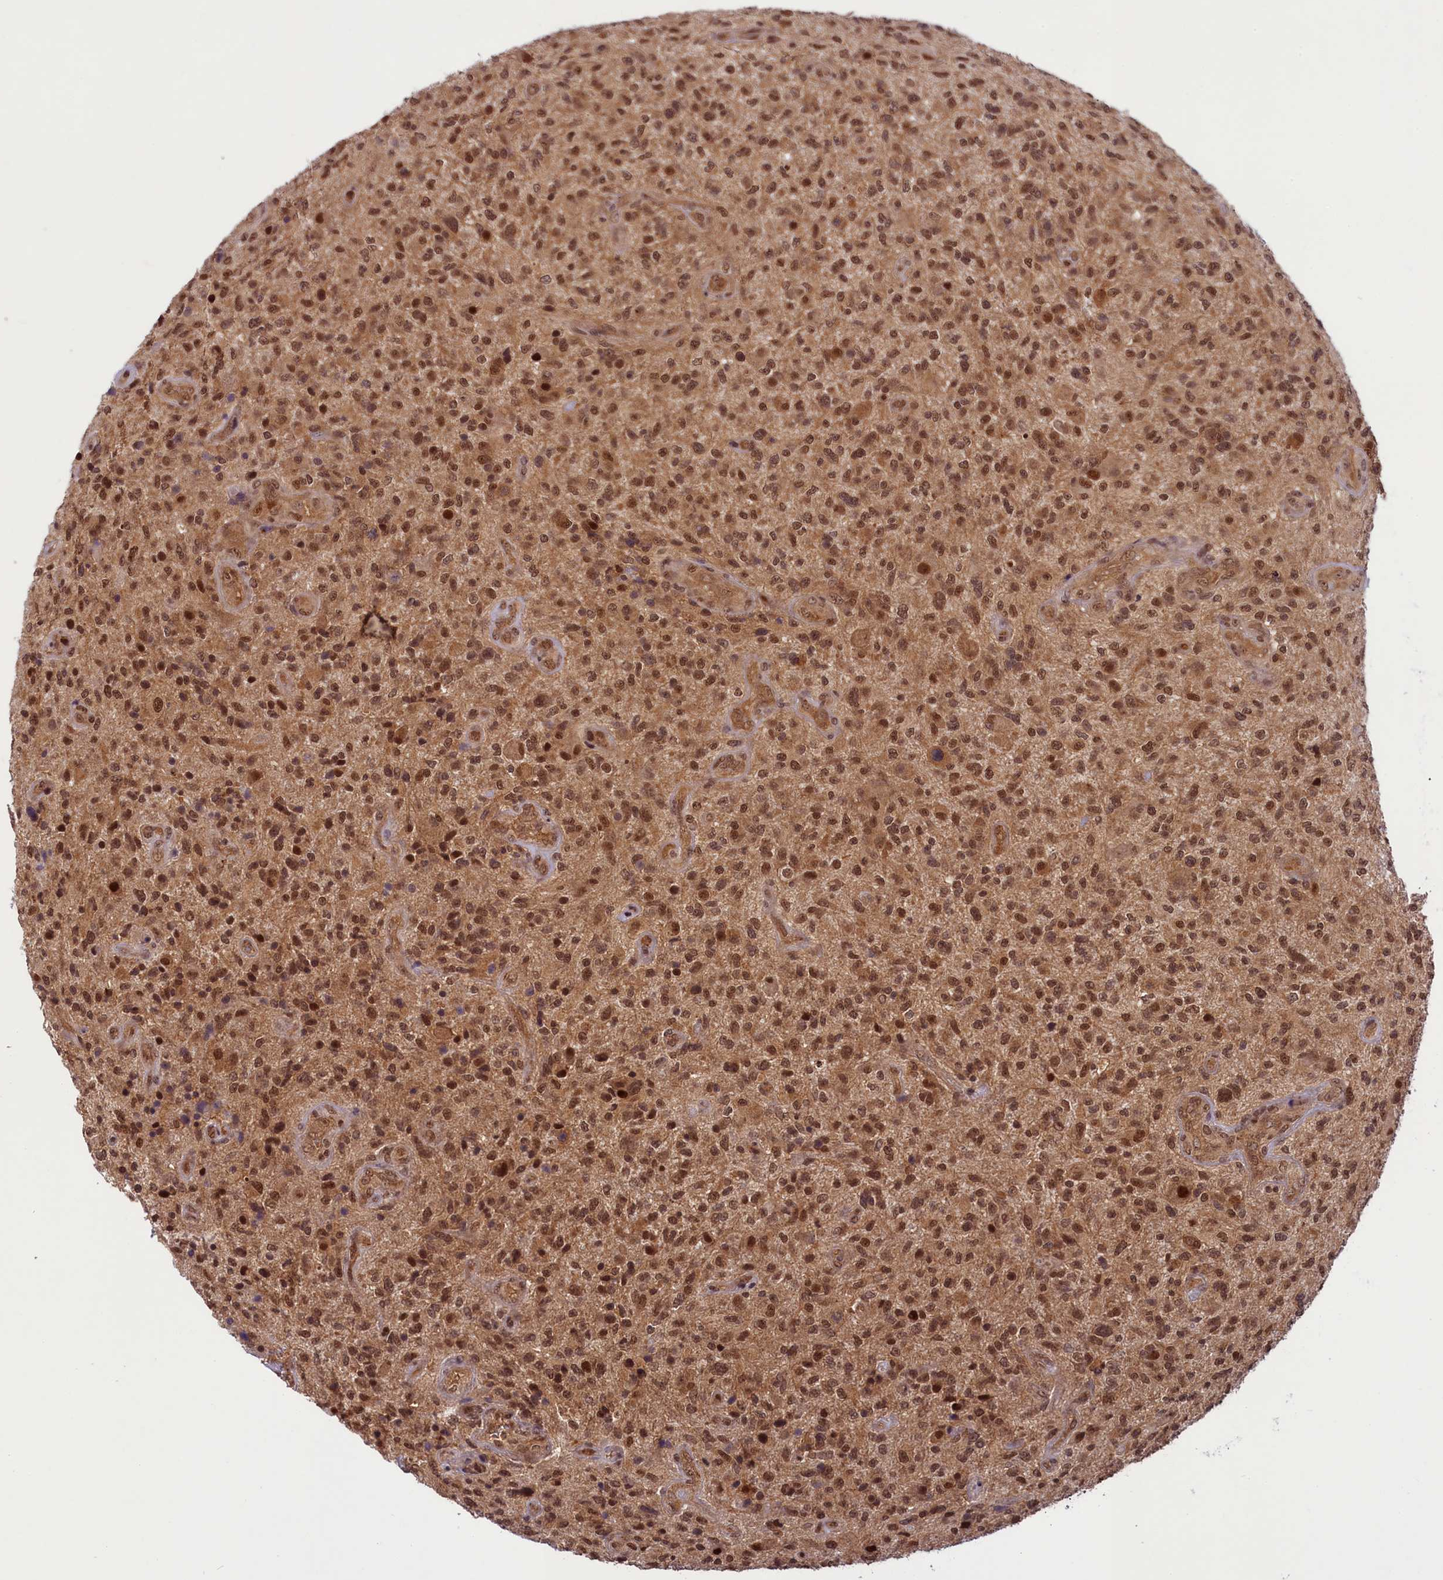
{"staining": {"intensity": "moderate", "quantity": ">75%", "location": "nuclear"}, "tissue": "glioma", "cell_type": "Tumor cells", "image_type": "cancer", "snomed": [{"axis": "morphology", "description": "Glioma, malignant, High grade"}, {"axis": "topography", "description": "Brain"}], "caption": "Immunohistochemical staining of human malignant glioma (high-grade) reveals moderate nuclear protein expression in approximately >75% of tumor cells.", "gene": "SLC7A6OS", "patient": {"sex": "male", "age": 47}}